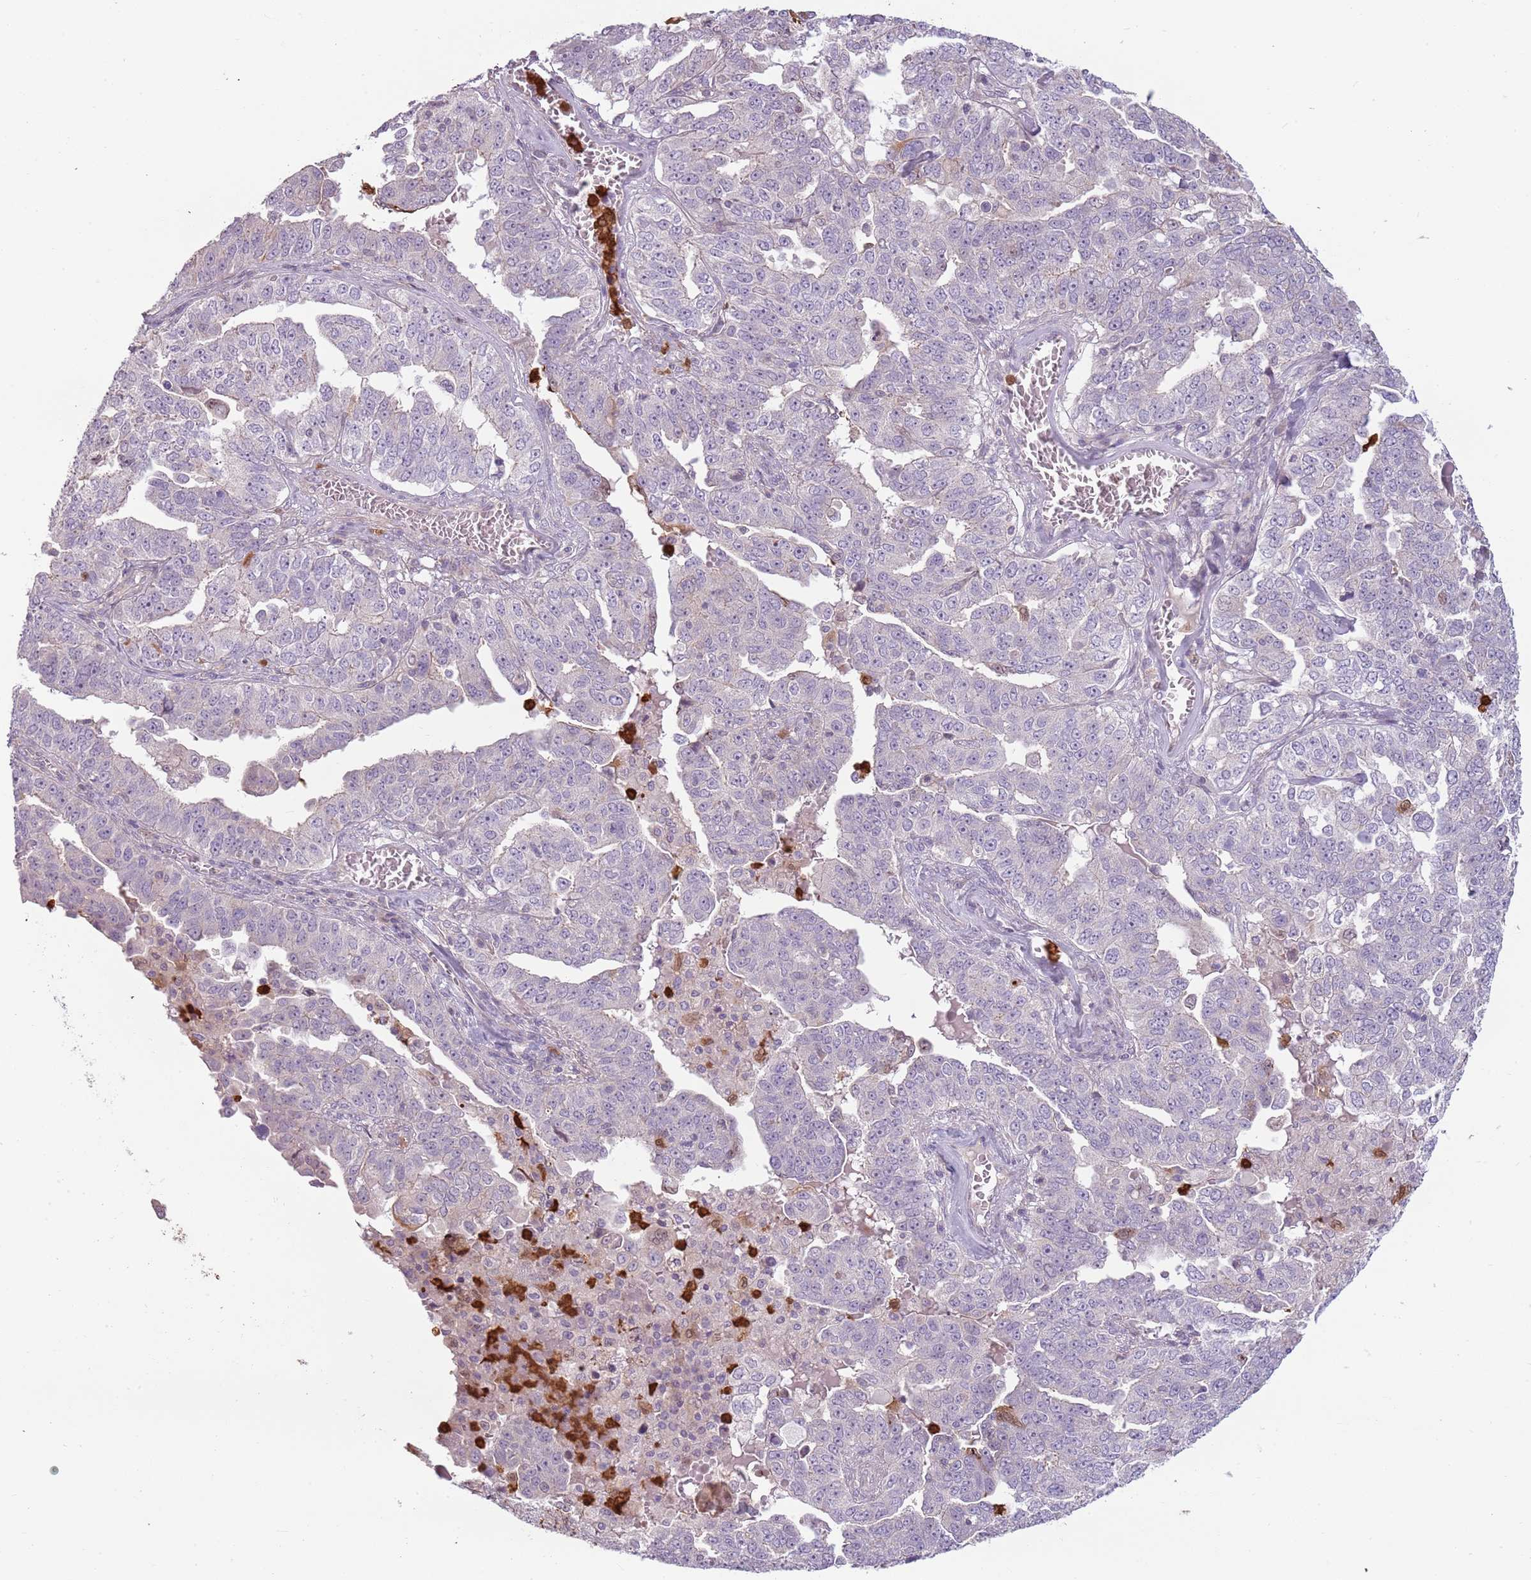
{"staining": {"intensity": "negative", "quantity": "none", "location": "none"}, "tissue": "ovarian cancer", "cell_type": "Tumor cells", "image_type": "cancer", "snomed": [{"axis": "morphology", "description": "Carcinoma, endometroid"}, {"axis": "topography", "description": "Ovary"}], "caption": "This is an immunohistochemistry (IHC) micrograph of human ovarian endometroid carcinoma. There is no expression in tumor cells.", "gene": "SPAG4", "patient": {"sex": "female", "age": 62}}